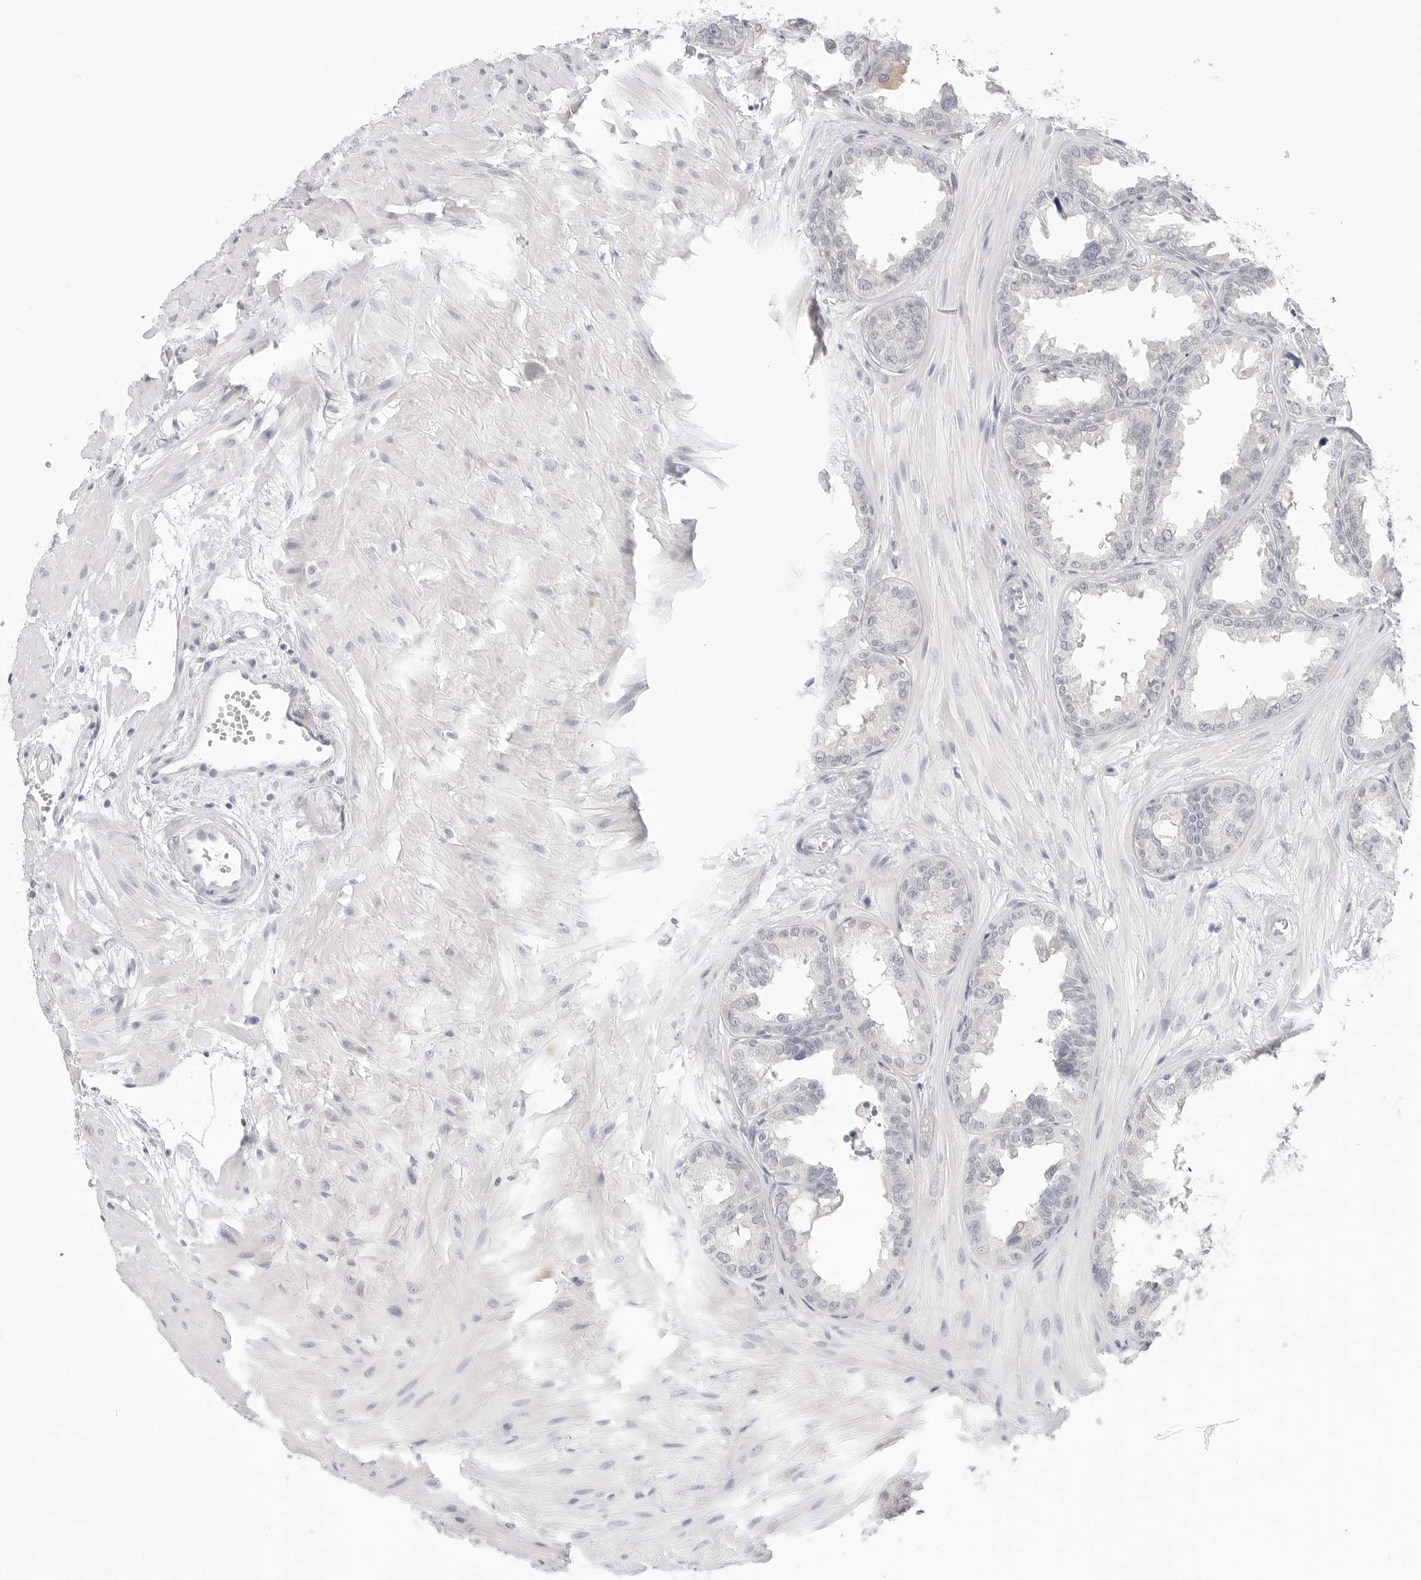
{"staining": {"intensity": "negative", "quantity": "none", "location": "none"}, "tissue": "seminal vesicle", "cell_type": "Glandular cells", "image_type": "normal", "snomed": [{"axis": "morphology", "description": "Normal tissue, NOS"}, {"axis": "topography", "description": "Prostate"}, {"axis": "topography", "description": "Seminal veicle"}], "caption": "Protein analysis of benign seminal vesicle shows no significant expression in glandular cells.", "gene": "HMGCS2", "patient": {"sex": "male", "age": 51}}